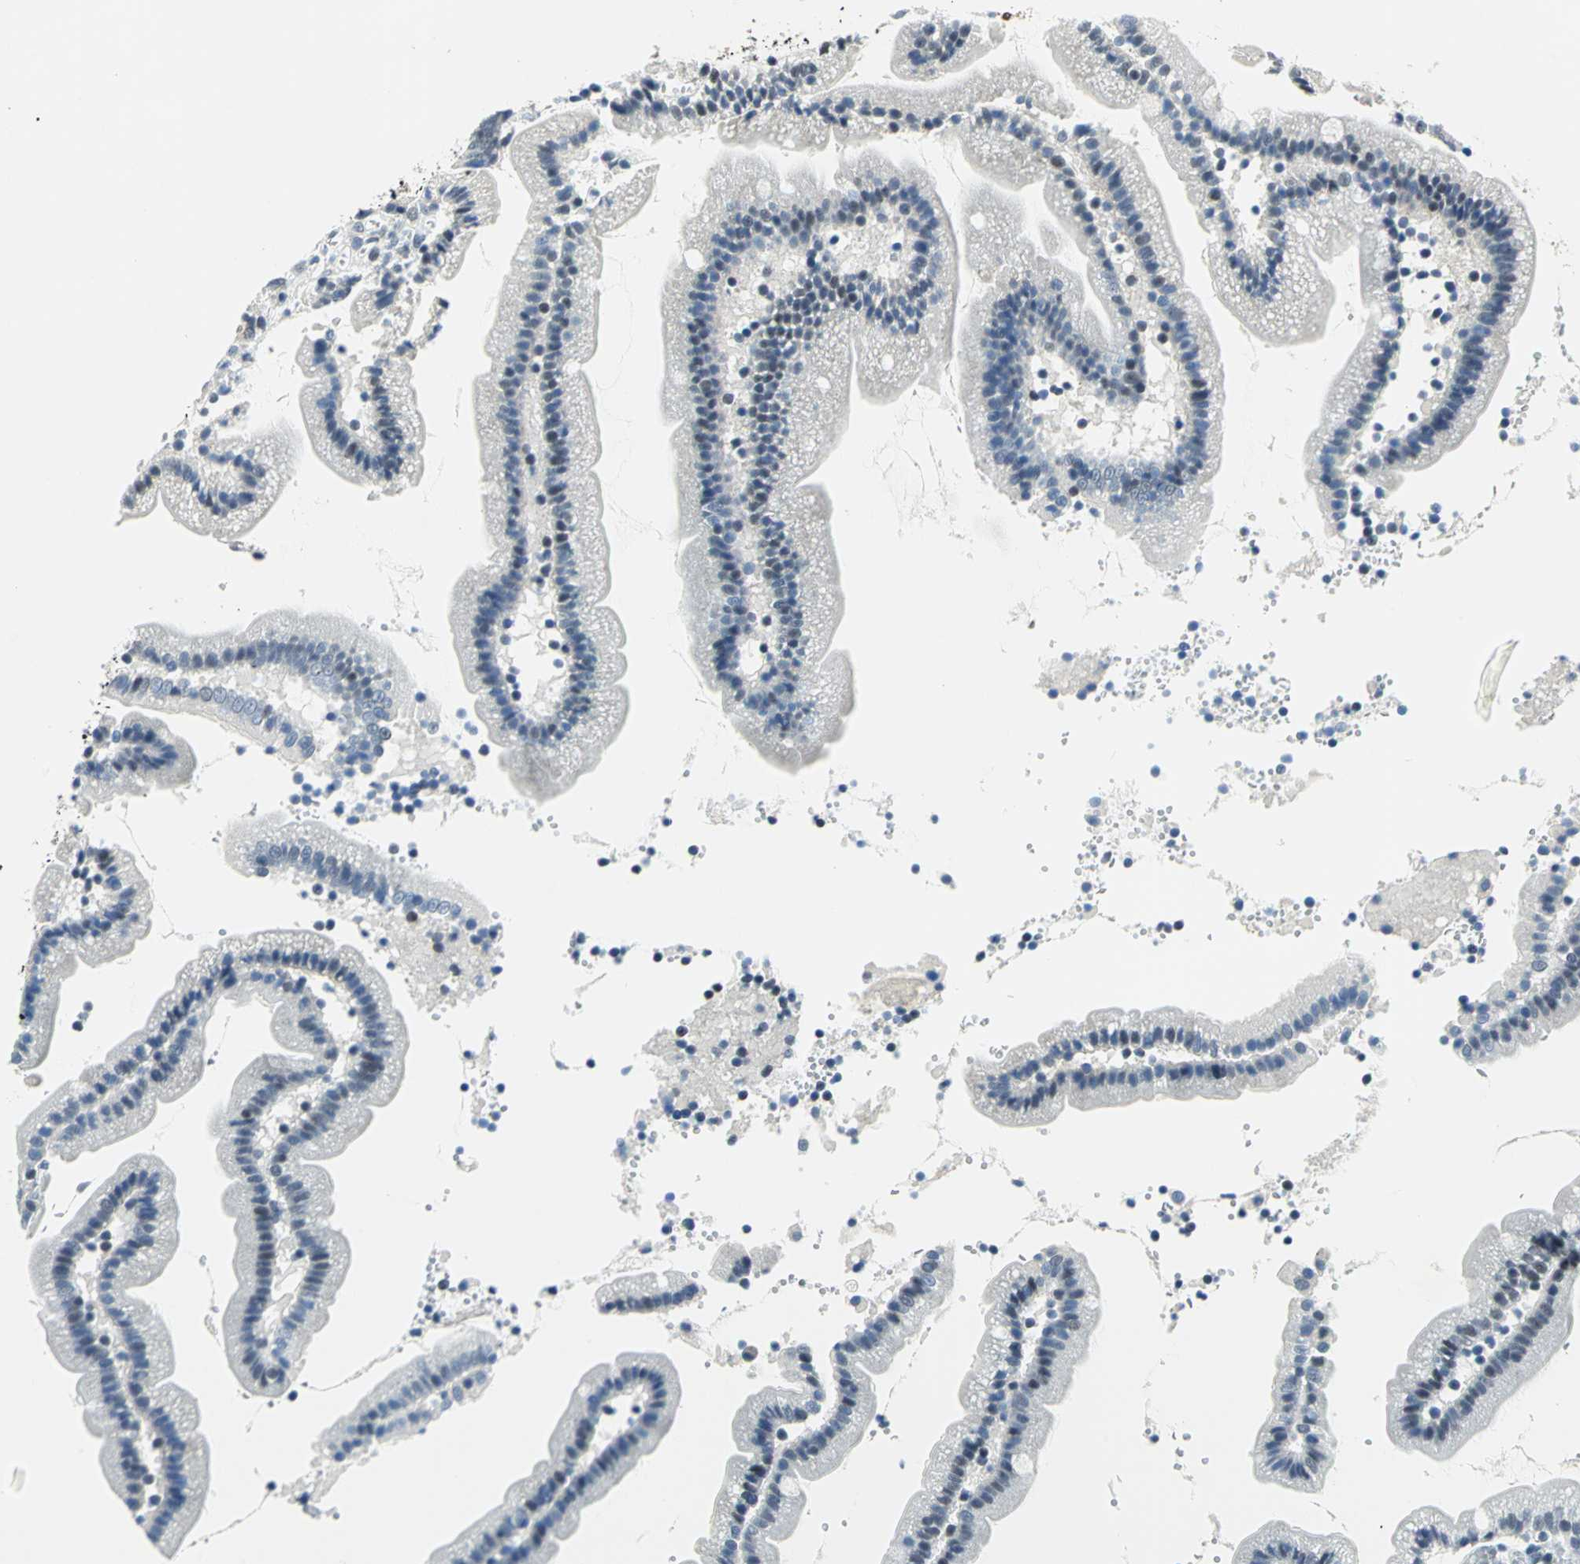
{"staining": {"intensity": "negative", "quantity": "none", "location": "none"}, "tissue": "duodenum", "cell_type": "Glandular cells", "image_type": "normal", "snomed": [{"axis": "morphology", "description": "Normal tissue, NOS"}, {"axis": "topography", "description": "Duodenum"}], "caption": "Image shows no significant protein expression in glandular cells of unremarkable duodenum.", "gene": "RAD17", "patient": {"sex": "male", "age": 66}}